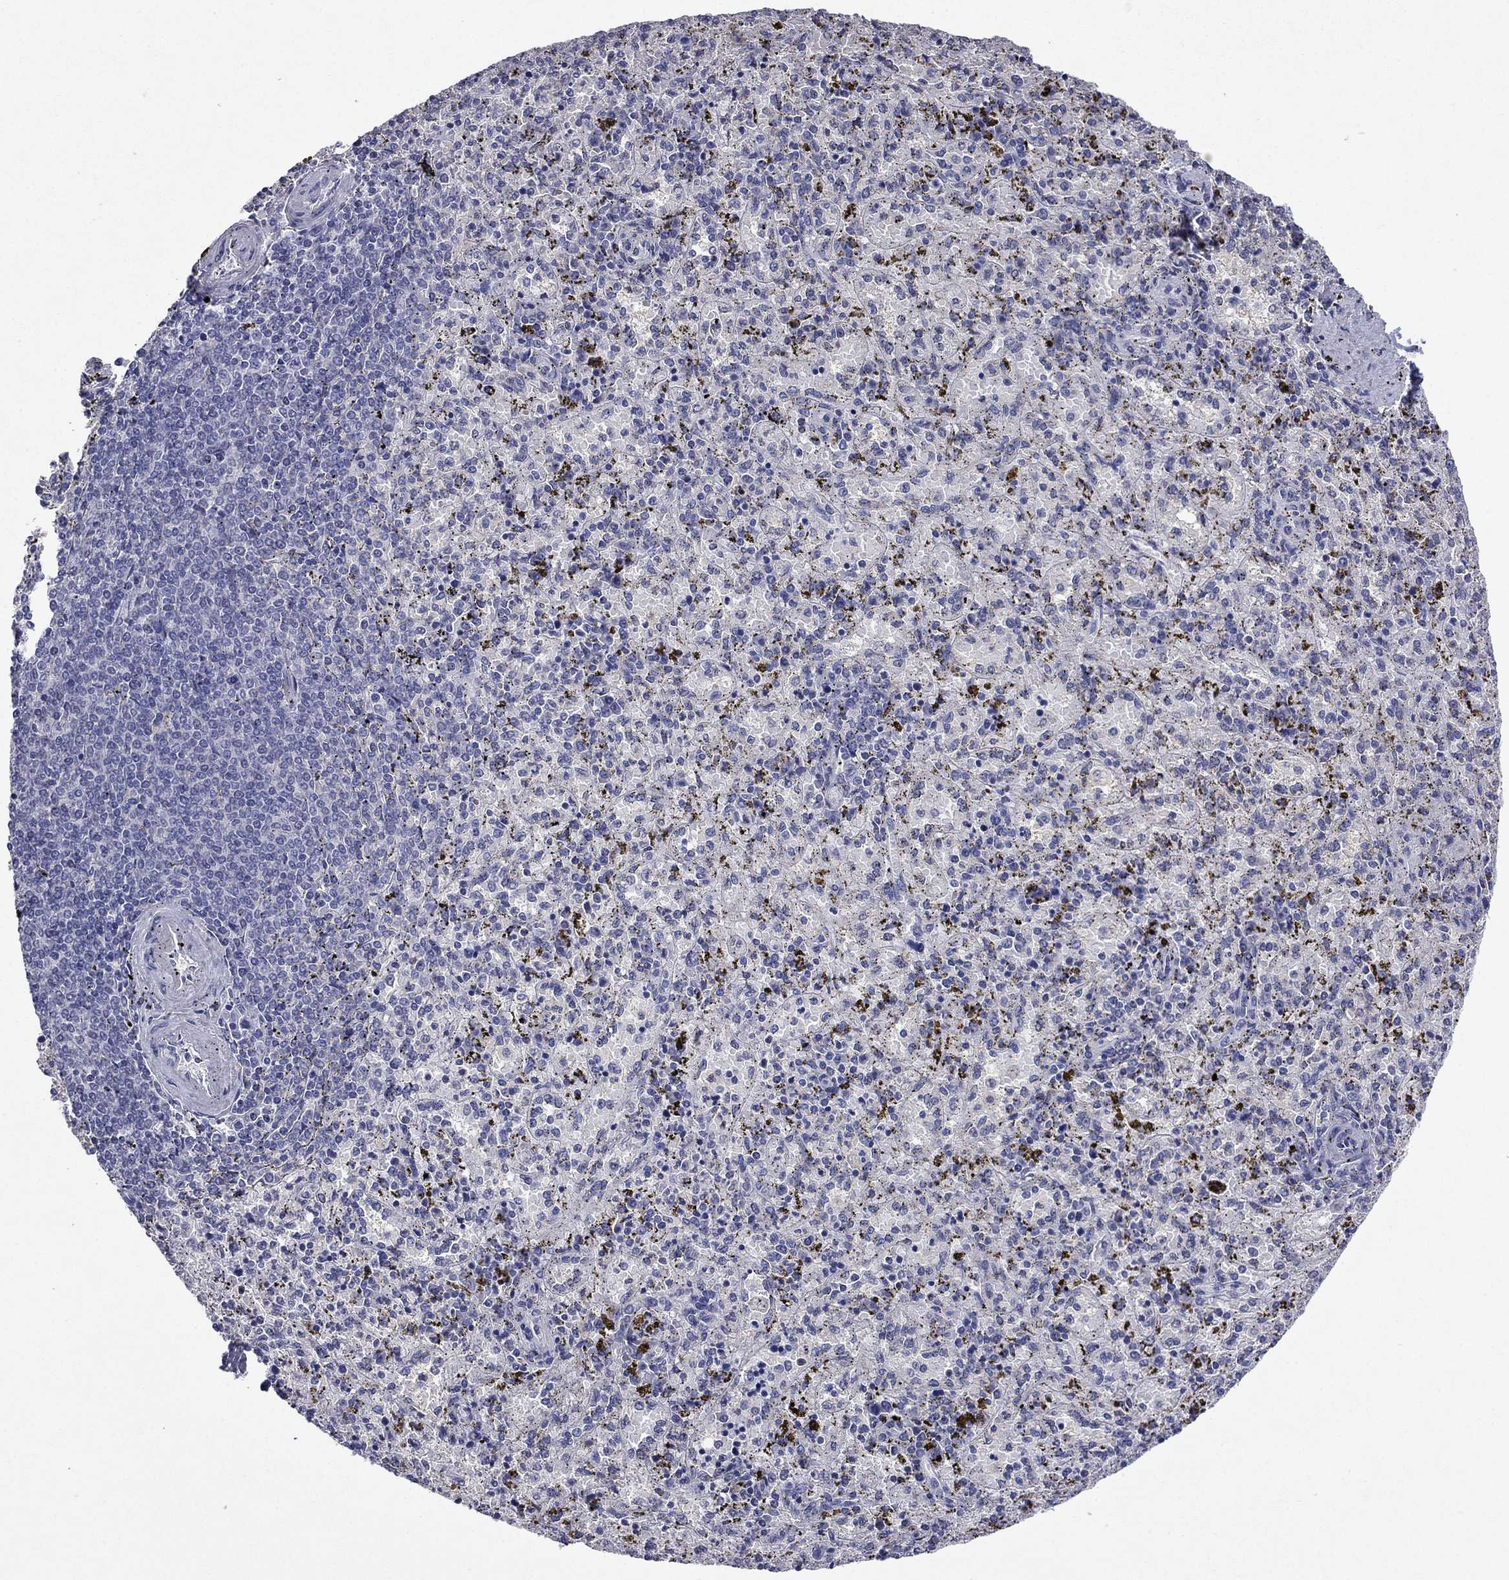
{"staining": {"intensity": "negative", "quantity": "none", "location": "none"}, "tissue": "spleen", "cell_type": "Cells in red pulp", "image_type": "normal", "snomed": [{"axis": "morphology", "description": "Normal tissue, NOS"}, {"axis": "topography", "description": "Spleen"}], "caption": "Photomicrograph shows no significant protein expression in cells in red pulp of benign spleen. (Stains: DAB immunohistochemistry (IHC) with hematoxylin counter stain, Microscopy: brightfield microscopy at high magnification).", "gene": "CFAP119", "patient": {"sex": "female", "age": 50}}